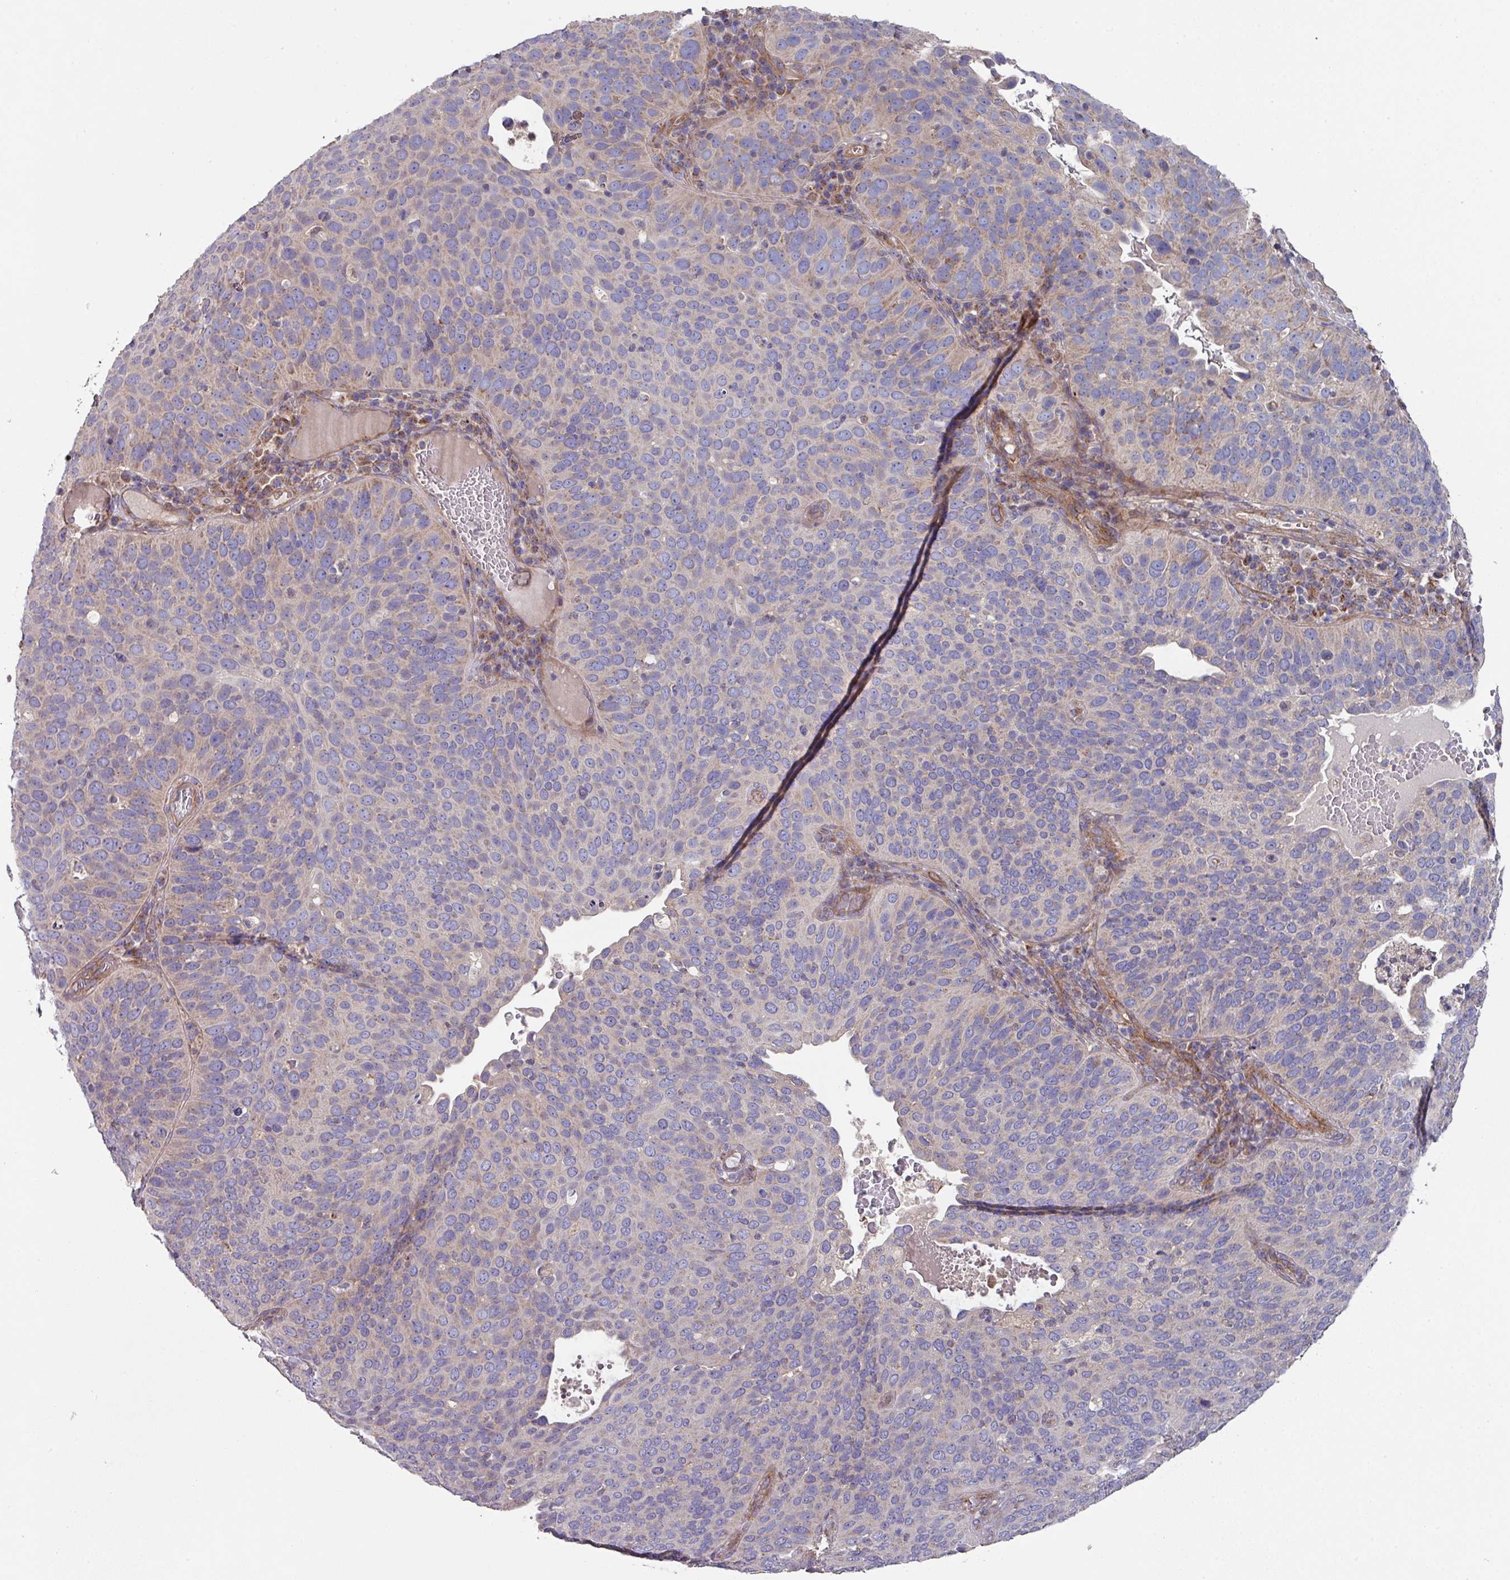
{"staining": {"intensity": "weak", "quantity": "<25%", "location": "cytoplasmic/membranous"}, "tissue": "cervical cancer", "cell_type": "Tumor cells", "image_type": "cancer", "snomed": [{"axis": "morphology", "description": "Squamous cell carcinoma, NOS"}, {"axis": "topography", "description": "Cervix"}], "caption": "Tumor cells show no significant protein positivity in squamous cell carcinoma (cervical).", "gene": "DCAF12L2", "patient": {"sex": "female", "age": 36}}